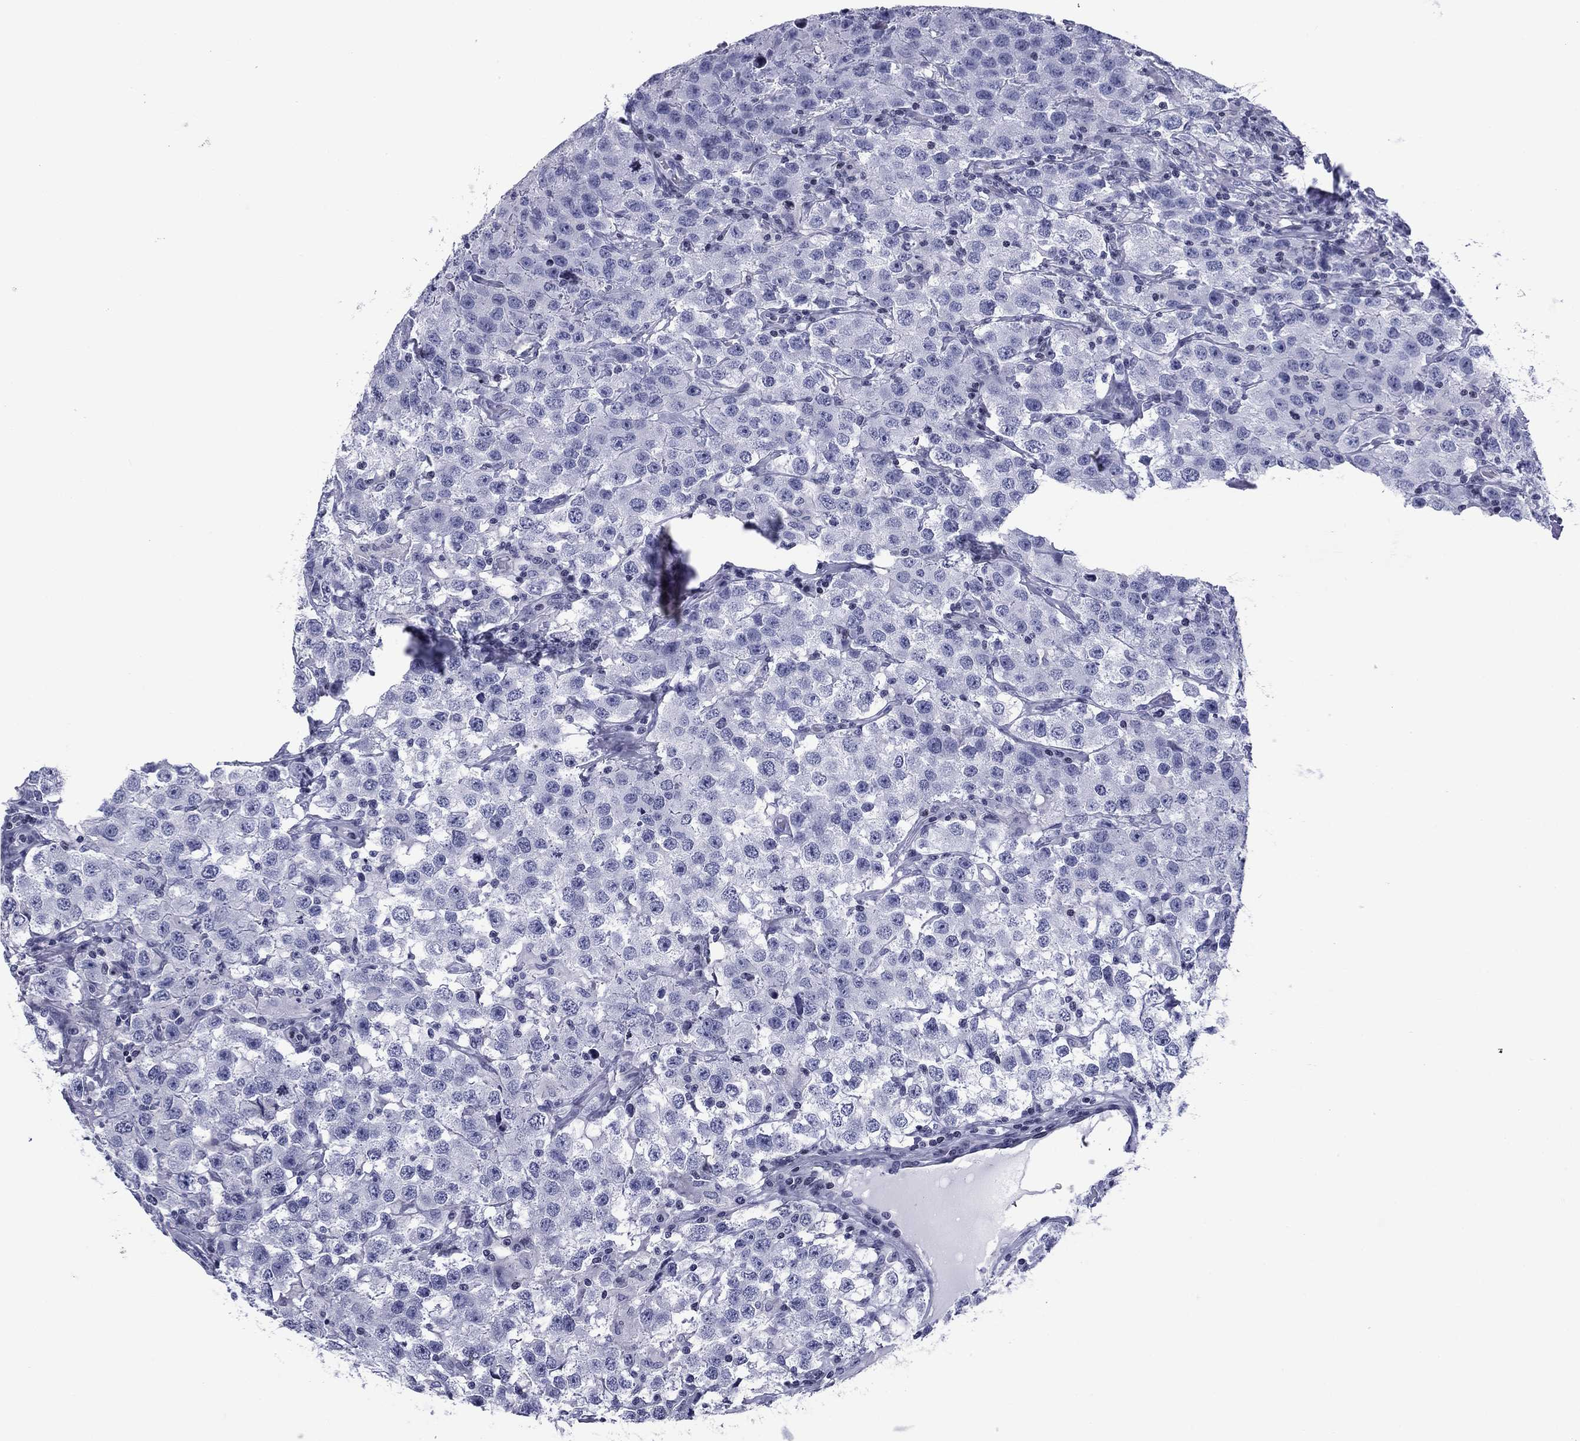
{"staining": {"intensity": "negative", "quantity": "none", "location": "none"}, "tissue": "testis cancer", "cell_type": "Tumor cells", "image_type": "cancer", "snomed": [{"axis": "morphology", "description": "Seminoma, NOS"}, {"axis": "topography", "description": "Testis"}], "caption": "Human testis cancer (seminoma) stained for a protein using immunohistochemistry shows no positivity in tumor cells.", "gene": "CCDC144A", "patient": {"sex": "male", "age": 52}}